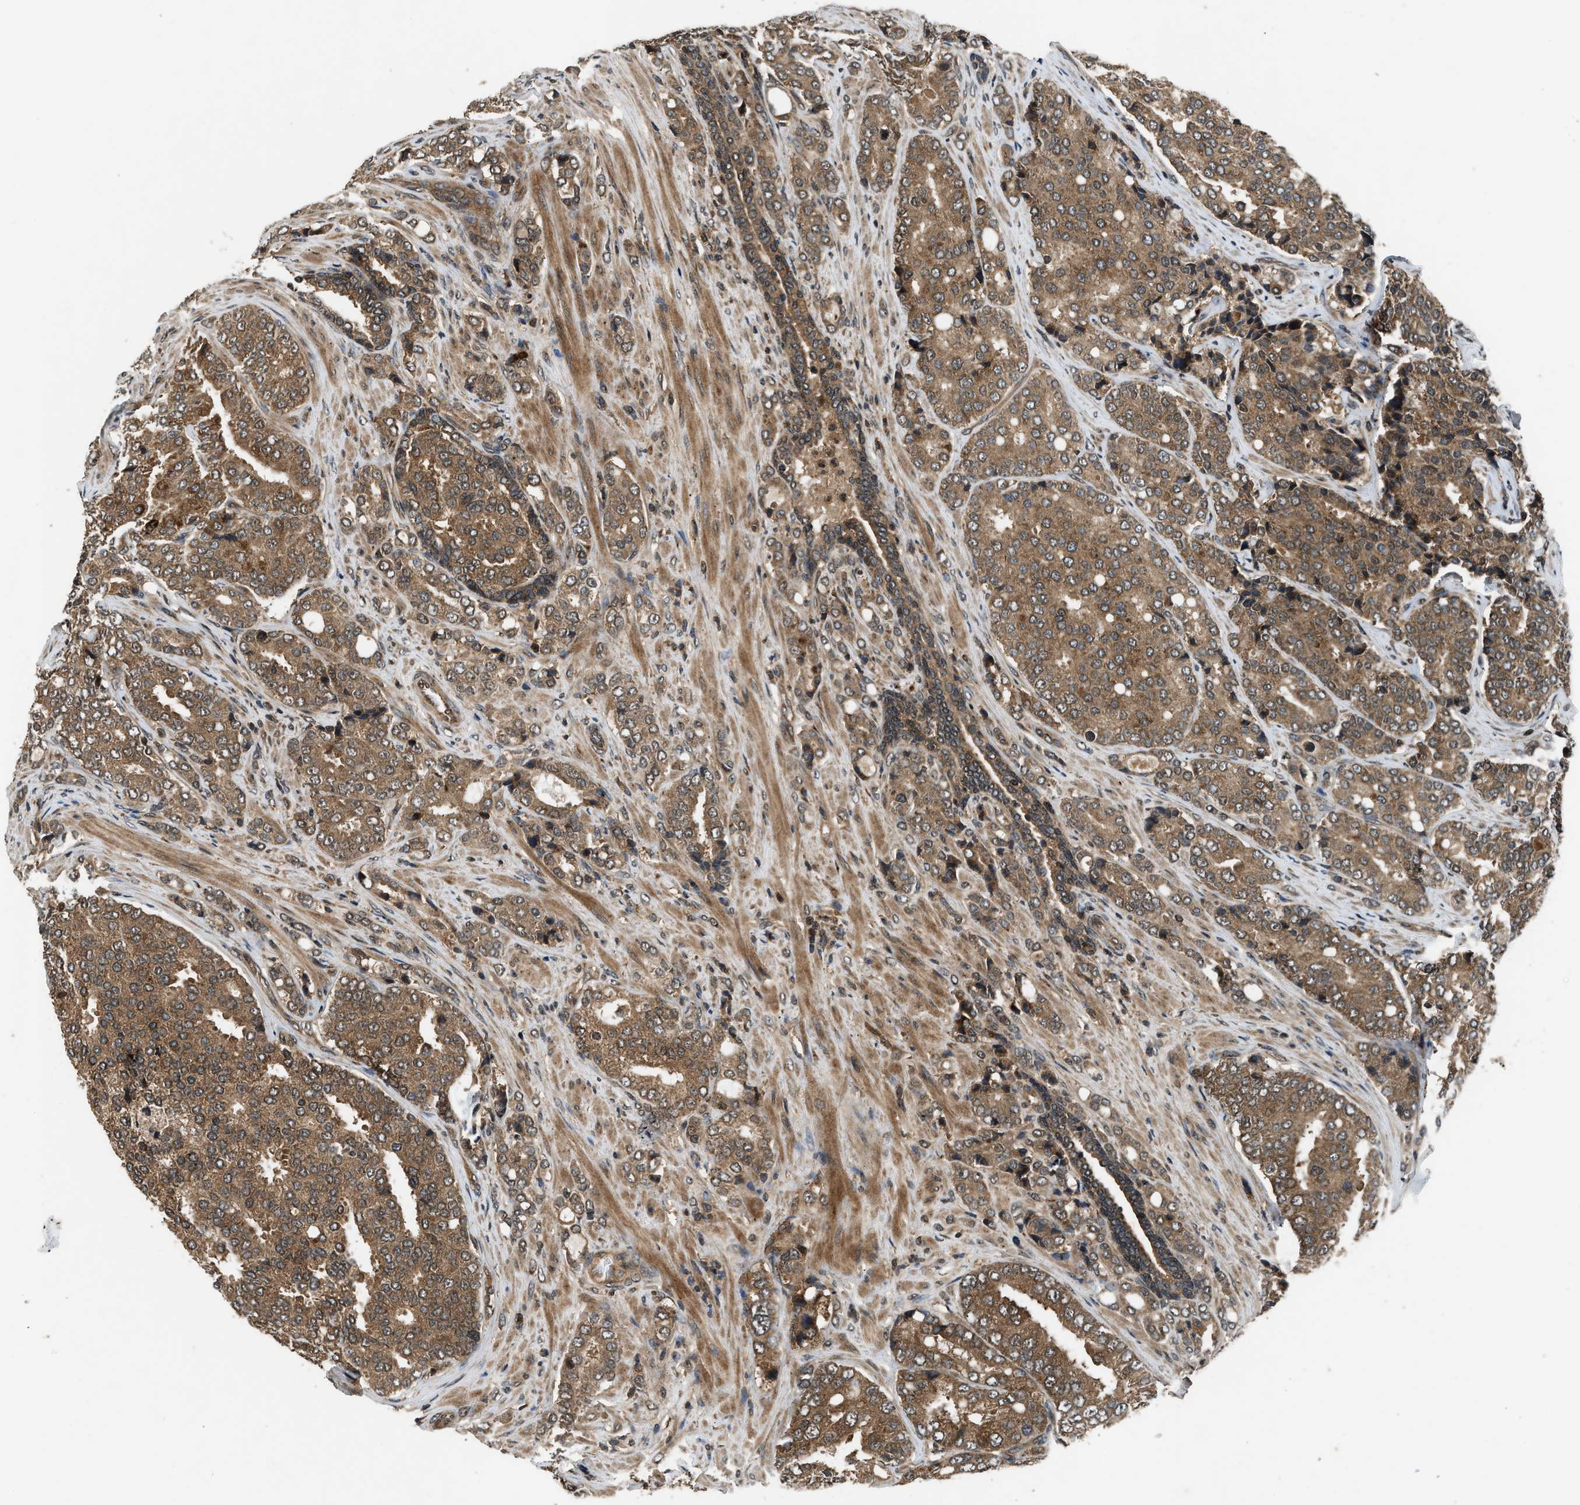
{"staining": {"intensity": "moderate", "quantity": ">75%", "location": "cytoplasmic/membranous"}, "tissue": "prostate cancer", "cell_type": "Tumor cells", "image_type": "cancer", "snomed": [{"axis": "morphology", "description": "Adenocarcinoma, High grade"}, {"axis": "topography", "description": "Prostate"}], "caption": "Immunohistochemistry micrograph of prostate high-grade adenocarcinoma stained for a protein (brown), which shows medium levels of moderate cytoplasmic/membranous positivity in about >75% of tumor cells.", "gene": "RPS6KB1", "patient": {"sex": "male", "age": 50}}